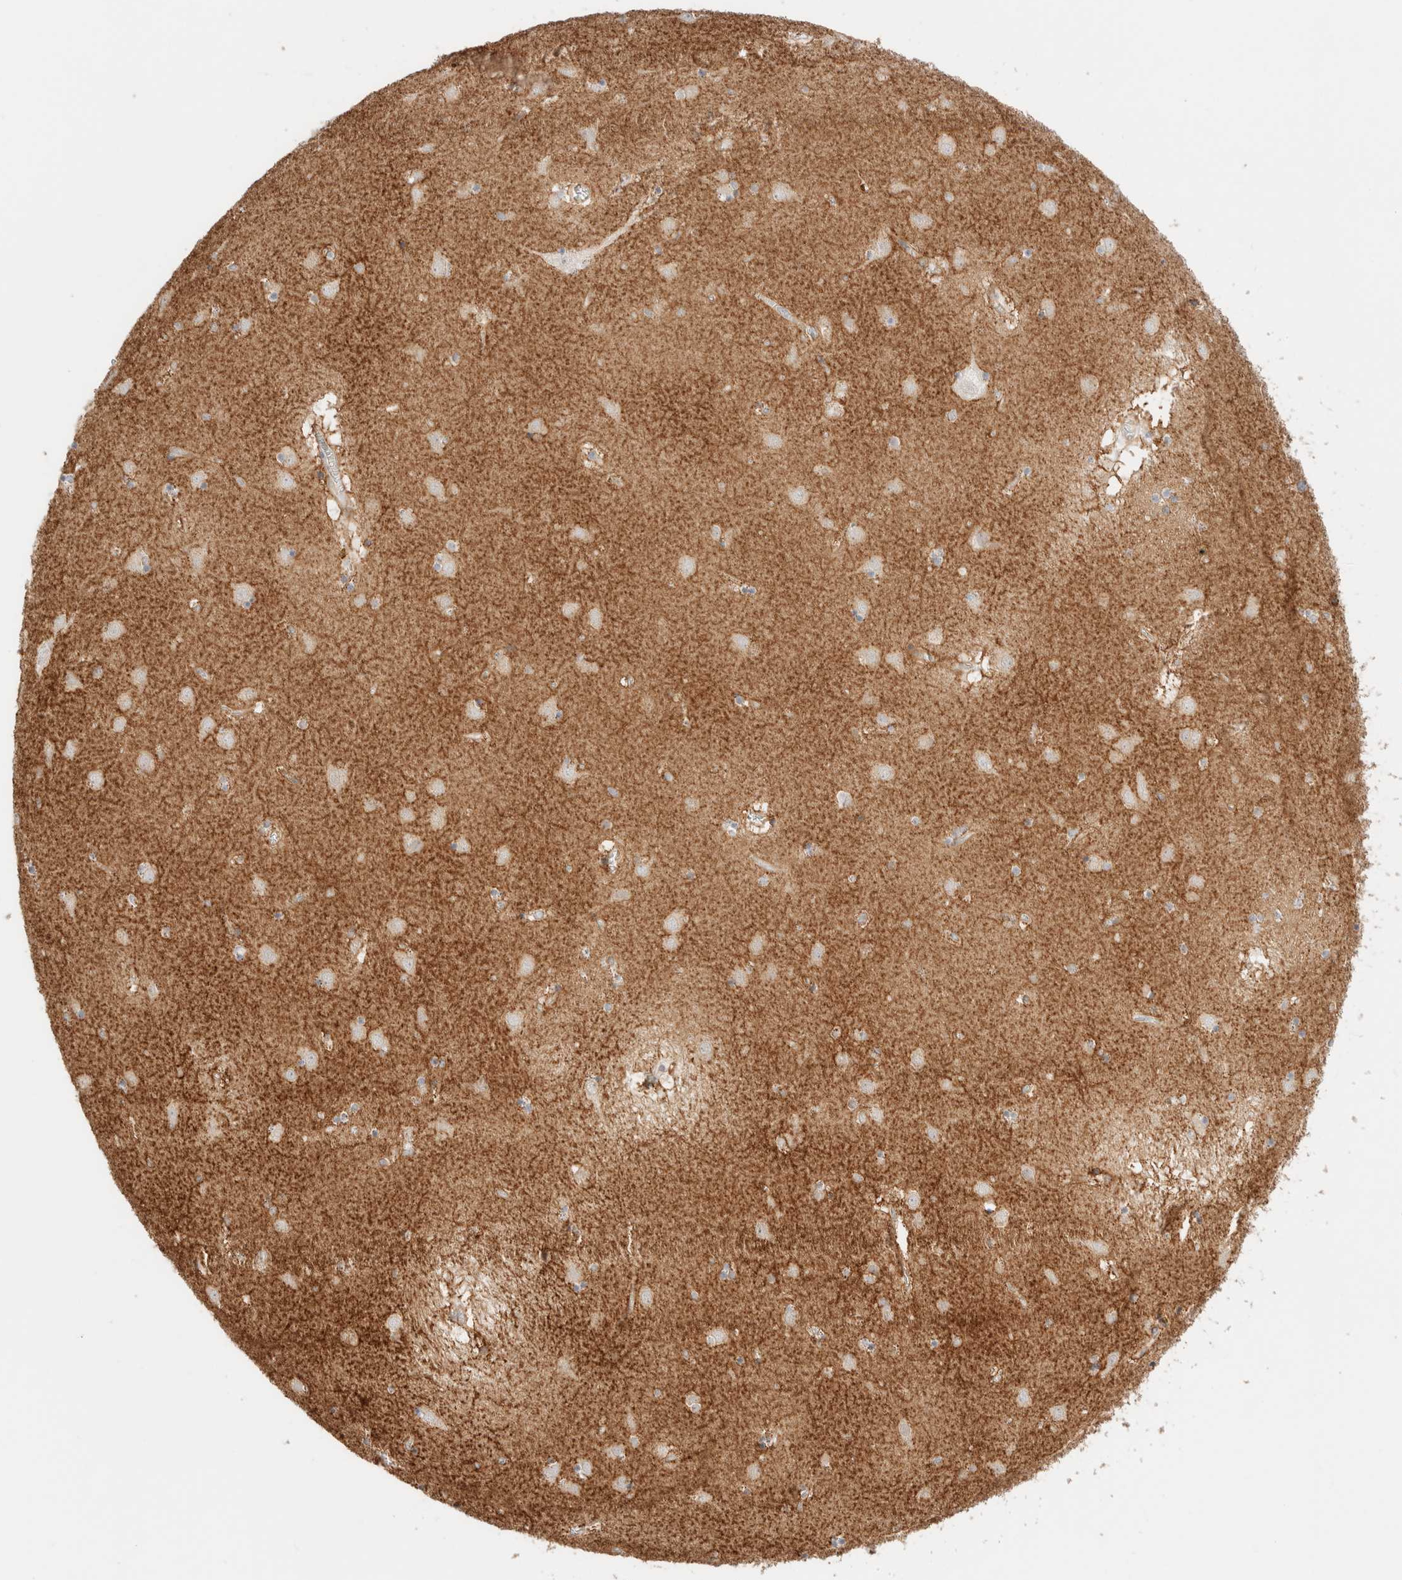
{"staining": {"intensity": "negative", "quantity": "none", "location": "none"}, "tissue": "caudate", "cell_type": "Glial cells", "image_type": "normal", "snomed": [{"axis": "morphology", "description": "Normal tissue, NOS"}, {"axis": "topography", "description": "Lateral ventricle wall"}], "caption": "Glial cells show no significant expression in unremarkable caudate. Brightfield microscopy of immunohistochemistry stained with DAB (3,3'-diaminobenzidine) (brown) and hematoxylin (blue), captured at high magnification.", "gene": "UNC13B", "patient": {"sex": "male", "age": 70}}